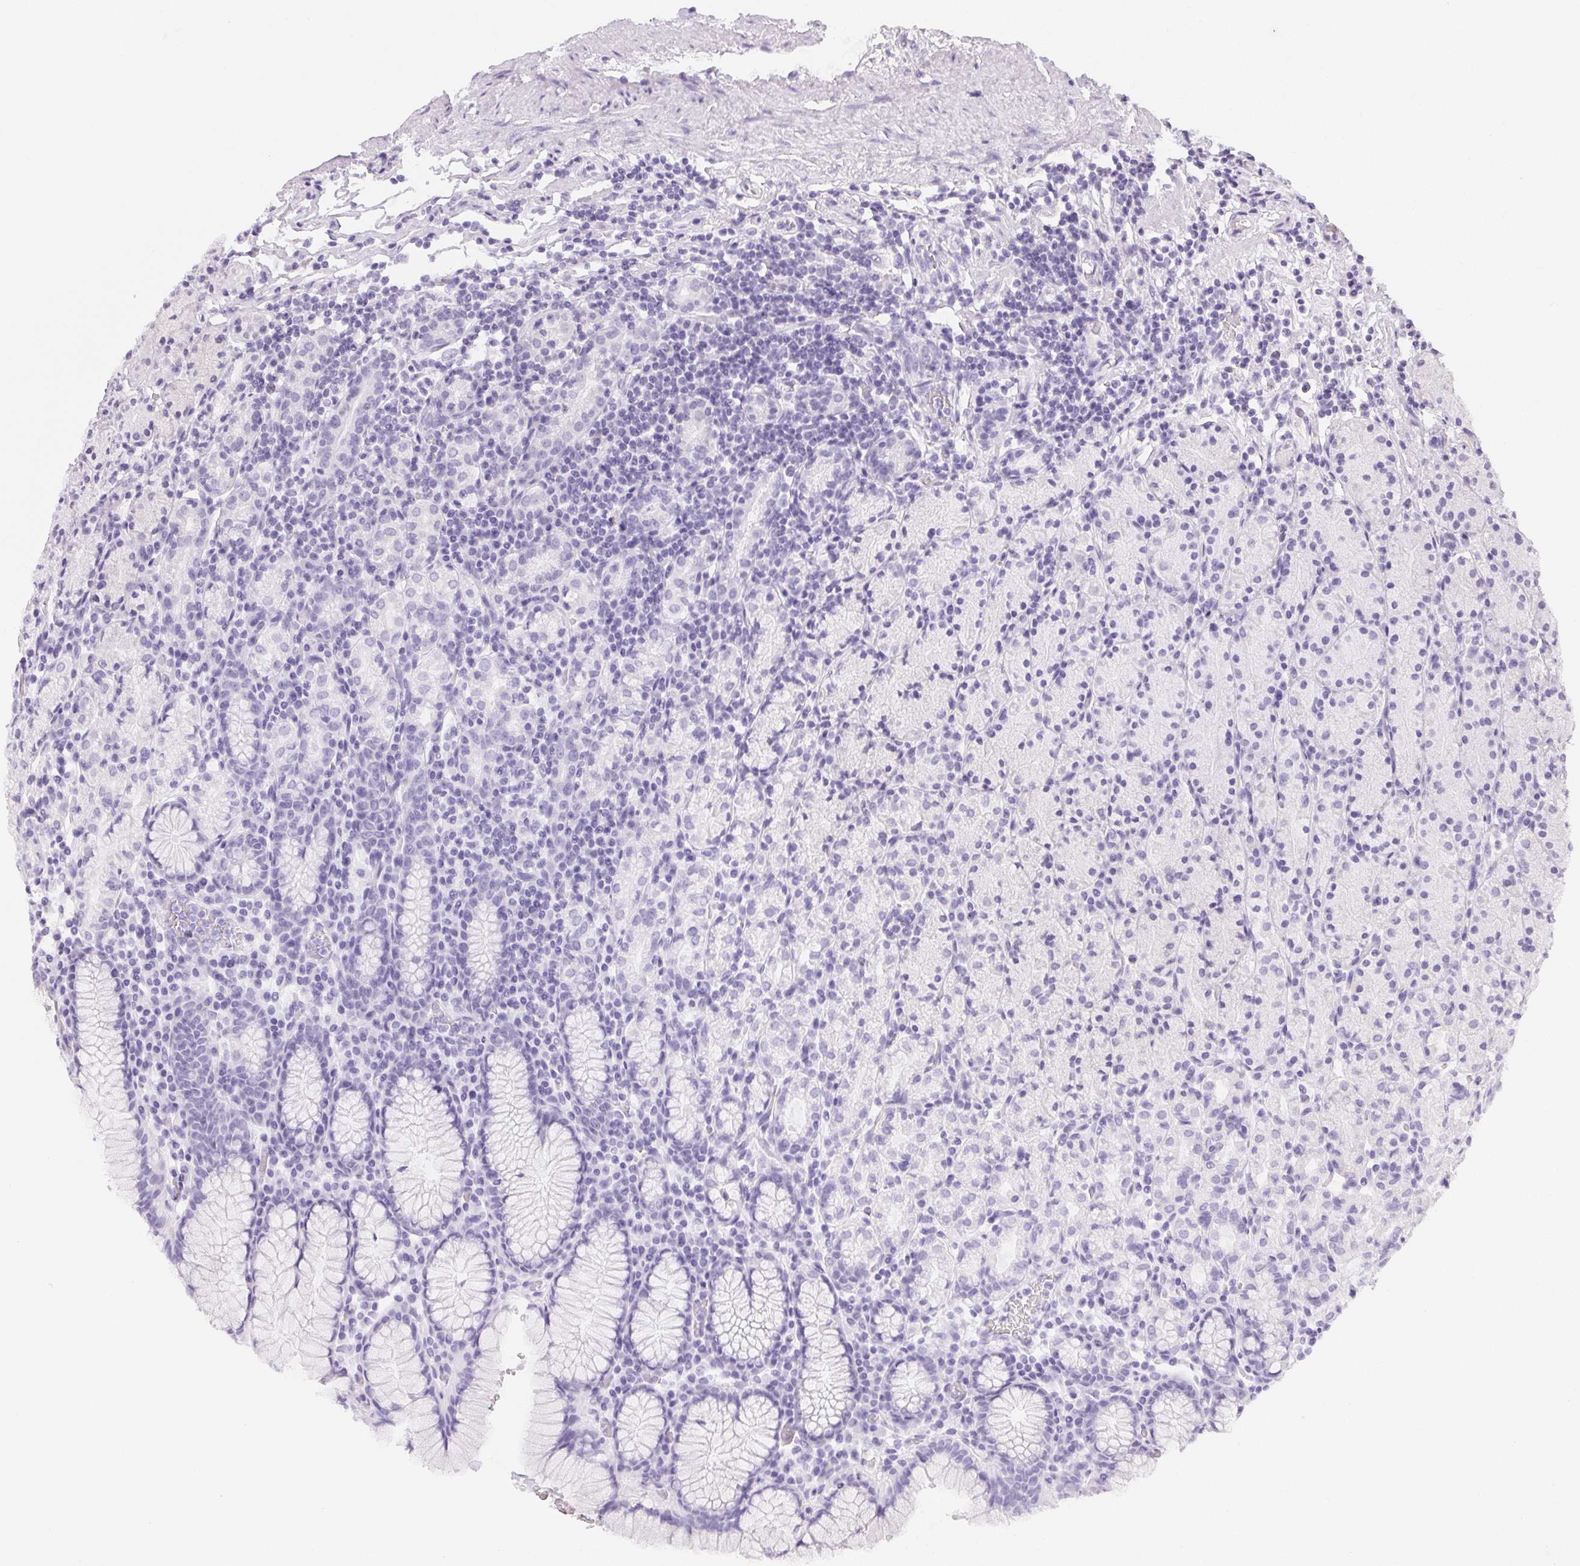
{"staining": {"intensity": "negative", "quantity": "none", "location": "none"}, "tissue": "stomach", "cell_type": "Glandular cells", "image_type": "normal", "snomed": [{"axis": "morphology", "description": "Normal tissue, NOS"}, {"axis": "topography", "description": "Stomach, upper"}, {"axis": "topography", "description": "Stomach"}], "caption": "IHC of normal stomach shows no expression in glandular cells.", "gene": "RPGRIP1", "patient": {"sex": "male", "age": 62}}